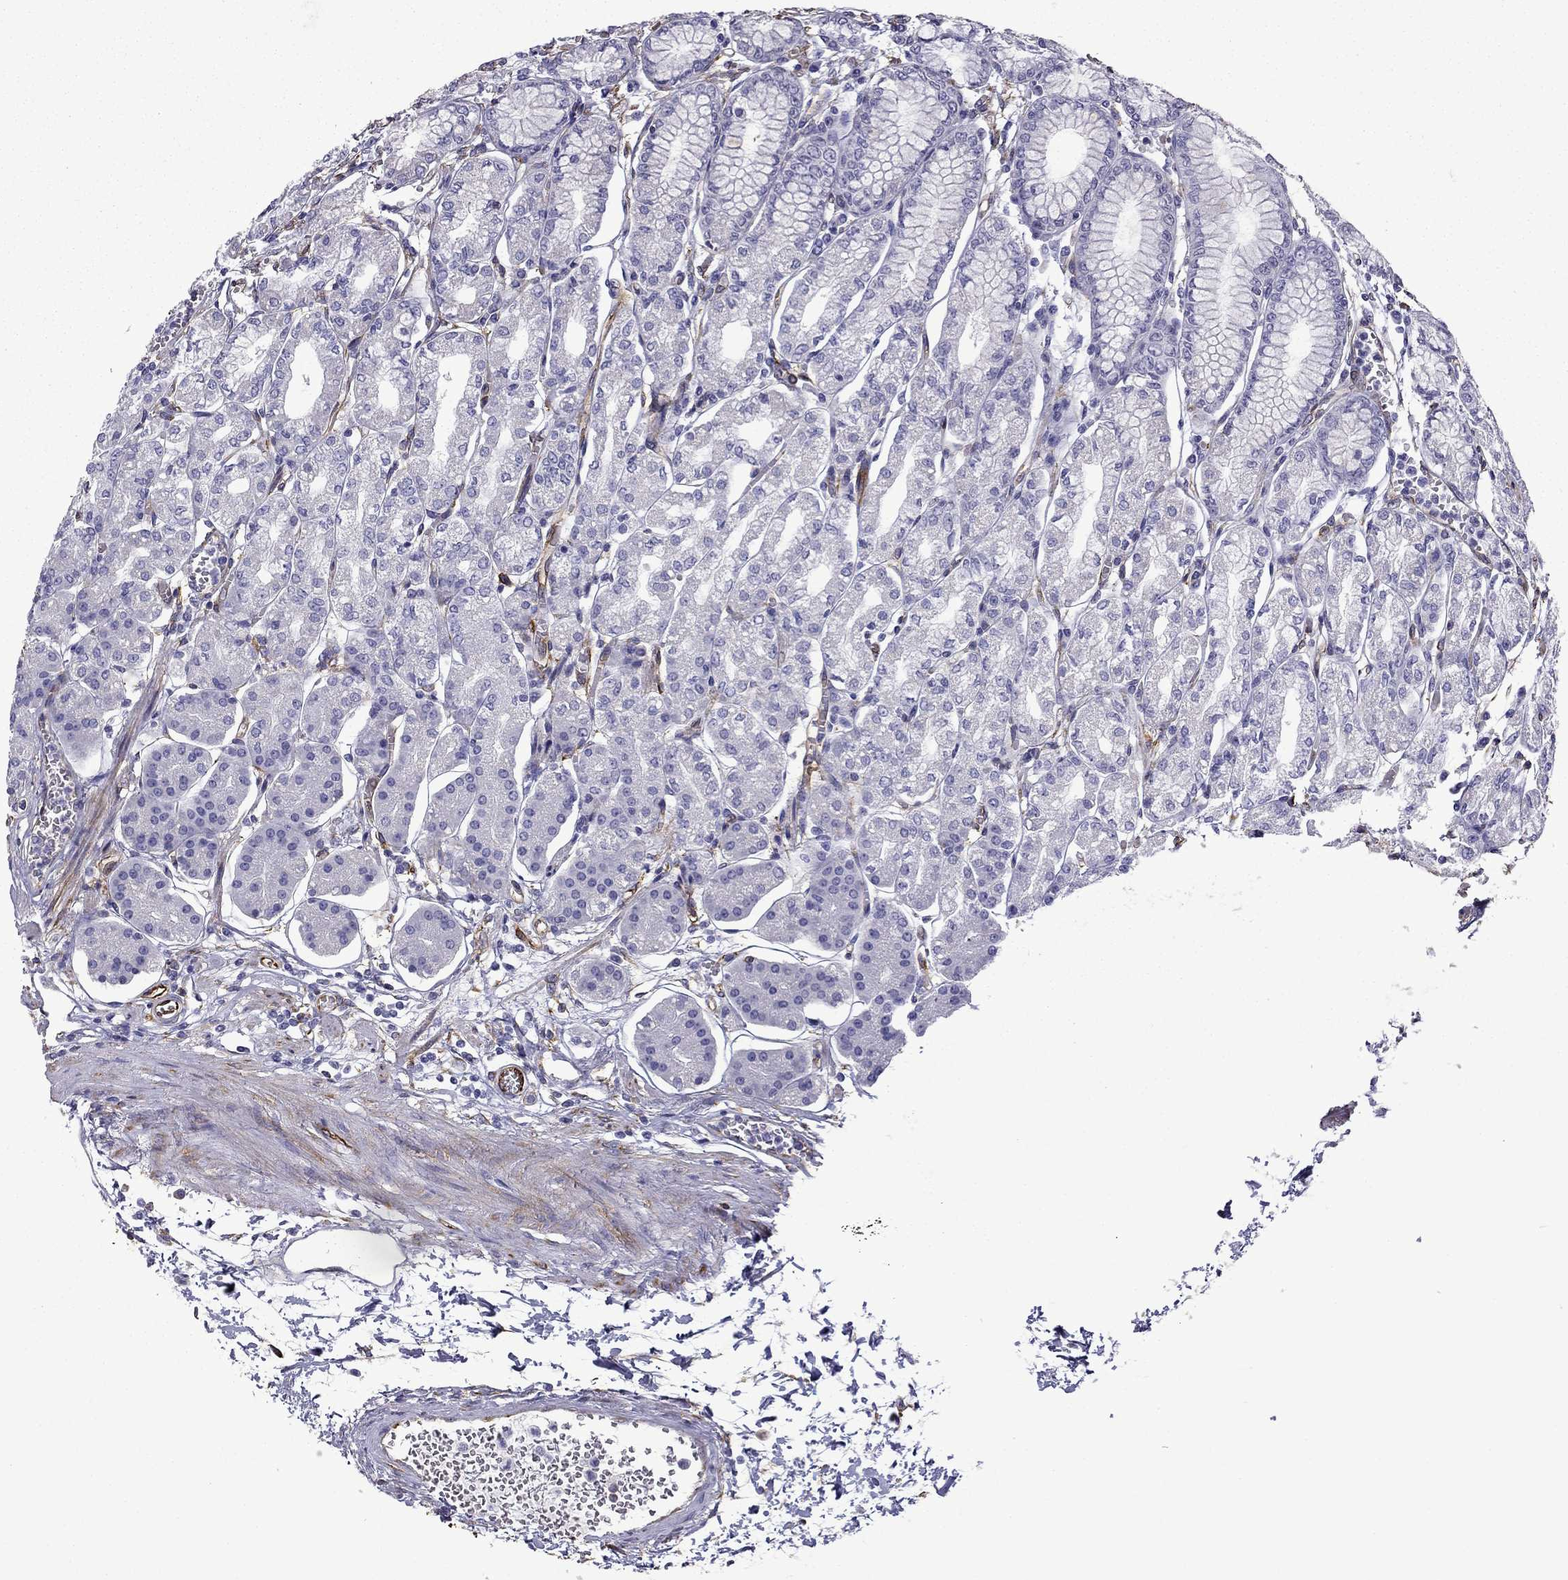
{"staining": {"intensity": "negative", "quantity": "none", "location": "none"}, "tissue": "stomach", "cell_type": "Glandular cells", "image_type": "normal", "snomed": [{"axis": "morphology", "description": "Normal tissue, NOS"}, {"axis": "topography", "description": "Skeletal muscle"}, {"axis": "topography", "description": "Stomach"}], "caption": "A high-resolution photomicrograph shows immunohistochemistry staining of normal stomach, which exhibits no significant expression in glandular cells.", "gene": "MAP4", "patient": {"sex": "female", "age": 57}}